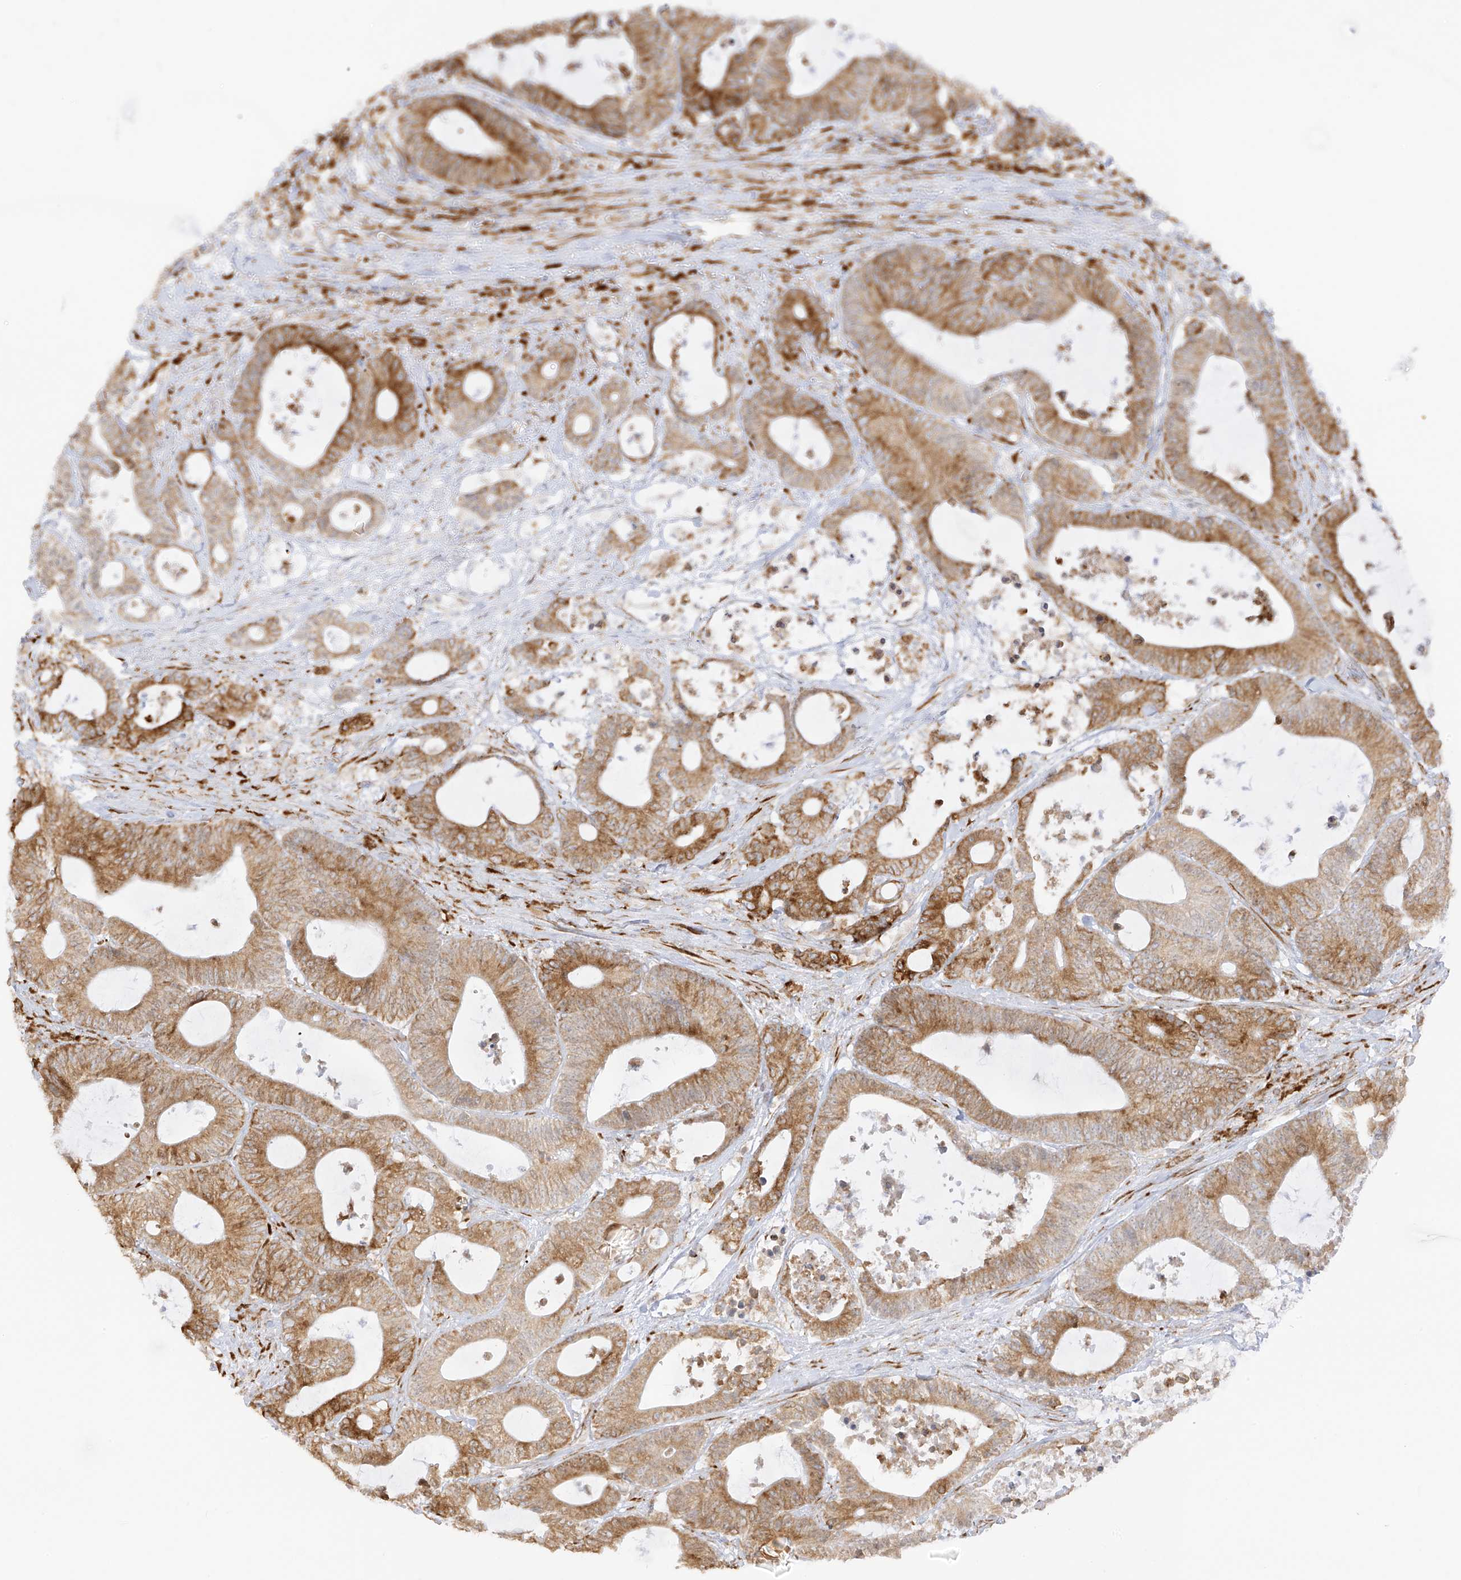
{"staining": {"intensity": "moderate", "quantity": ">75%", "location": "cytoplasmic/membranous"}, "tissue": "colorectal cancer", "cell_type": "Tumor cells", "image_type": "cancer", "snomed": [{"axis": "morphology", "description": "Adenocarcinoma, NOS"}, {"axis": "topography", "description": "Colon"}], "caption": "The histopathology image reveals immunohistochemical staining of colorectal cancer (adenocarcinoma). There is moderate cytoplasmic/membranous positivity is appreciated in approximately >75% of tumor cells.", "gene": "LRRC59", "patient": {"sex": "female", "age": 84}}